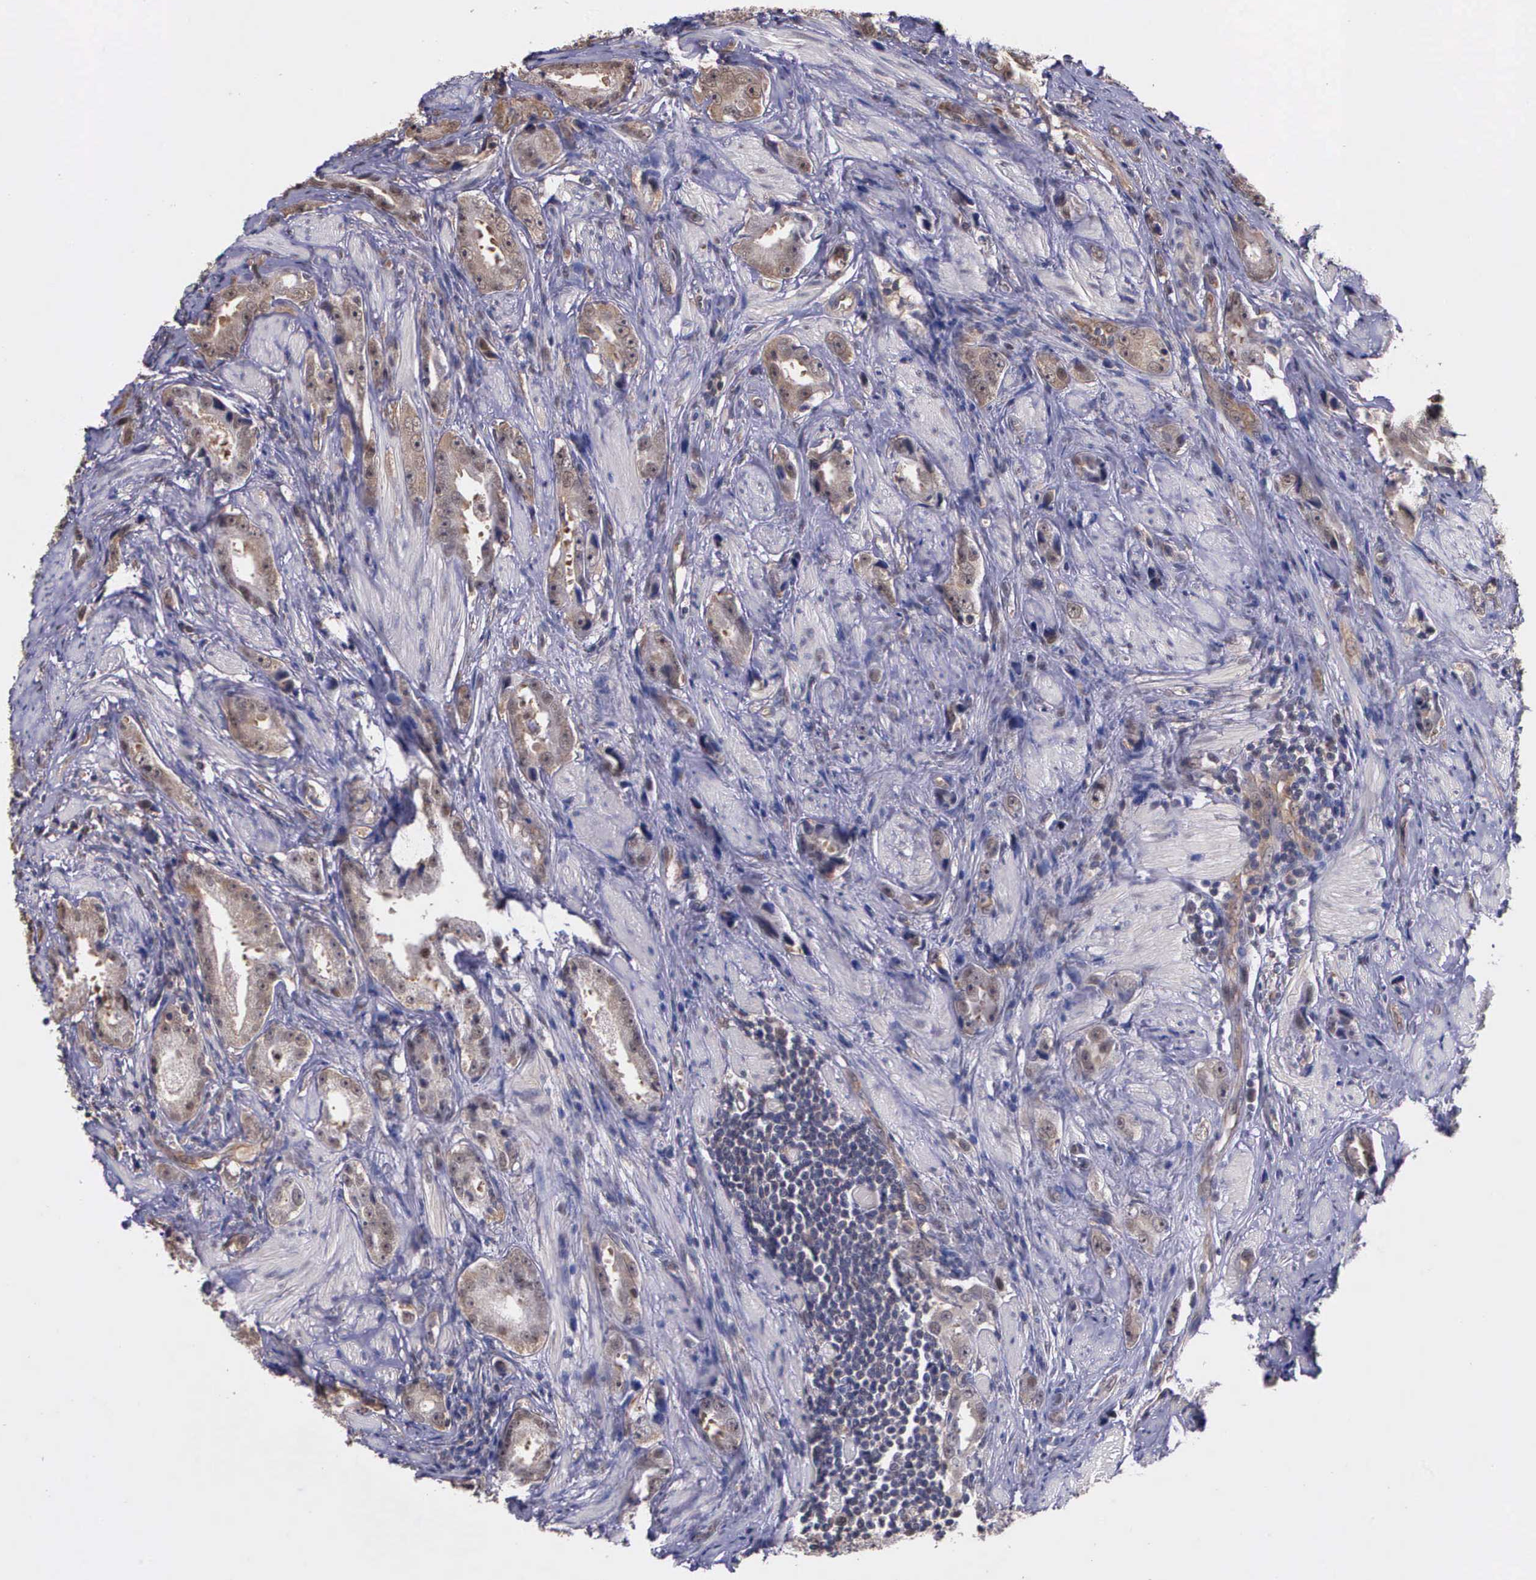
{"staining": {"intensity": "weak", "quantity": ">75%", "location": "cytoplasmic/membranous"}, "tissue": "prostate cancer", "cell_type": "Tumor cells", "image_type": "cancer", "snomed": [{"axis": "morphology", "description": "Adenocarcinoma, Medium grade"}, {"axis": "topography", "description": "Prostate"}], "caption": "A brown stain shows weak cytoplasmic/membranous expression of a protein in human prostate adenocarcinoma (medium-grade) tumor cells.", "gene": "PSMC1", "patient": {"sex": "male", "age": 53}}